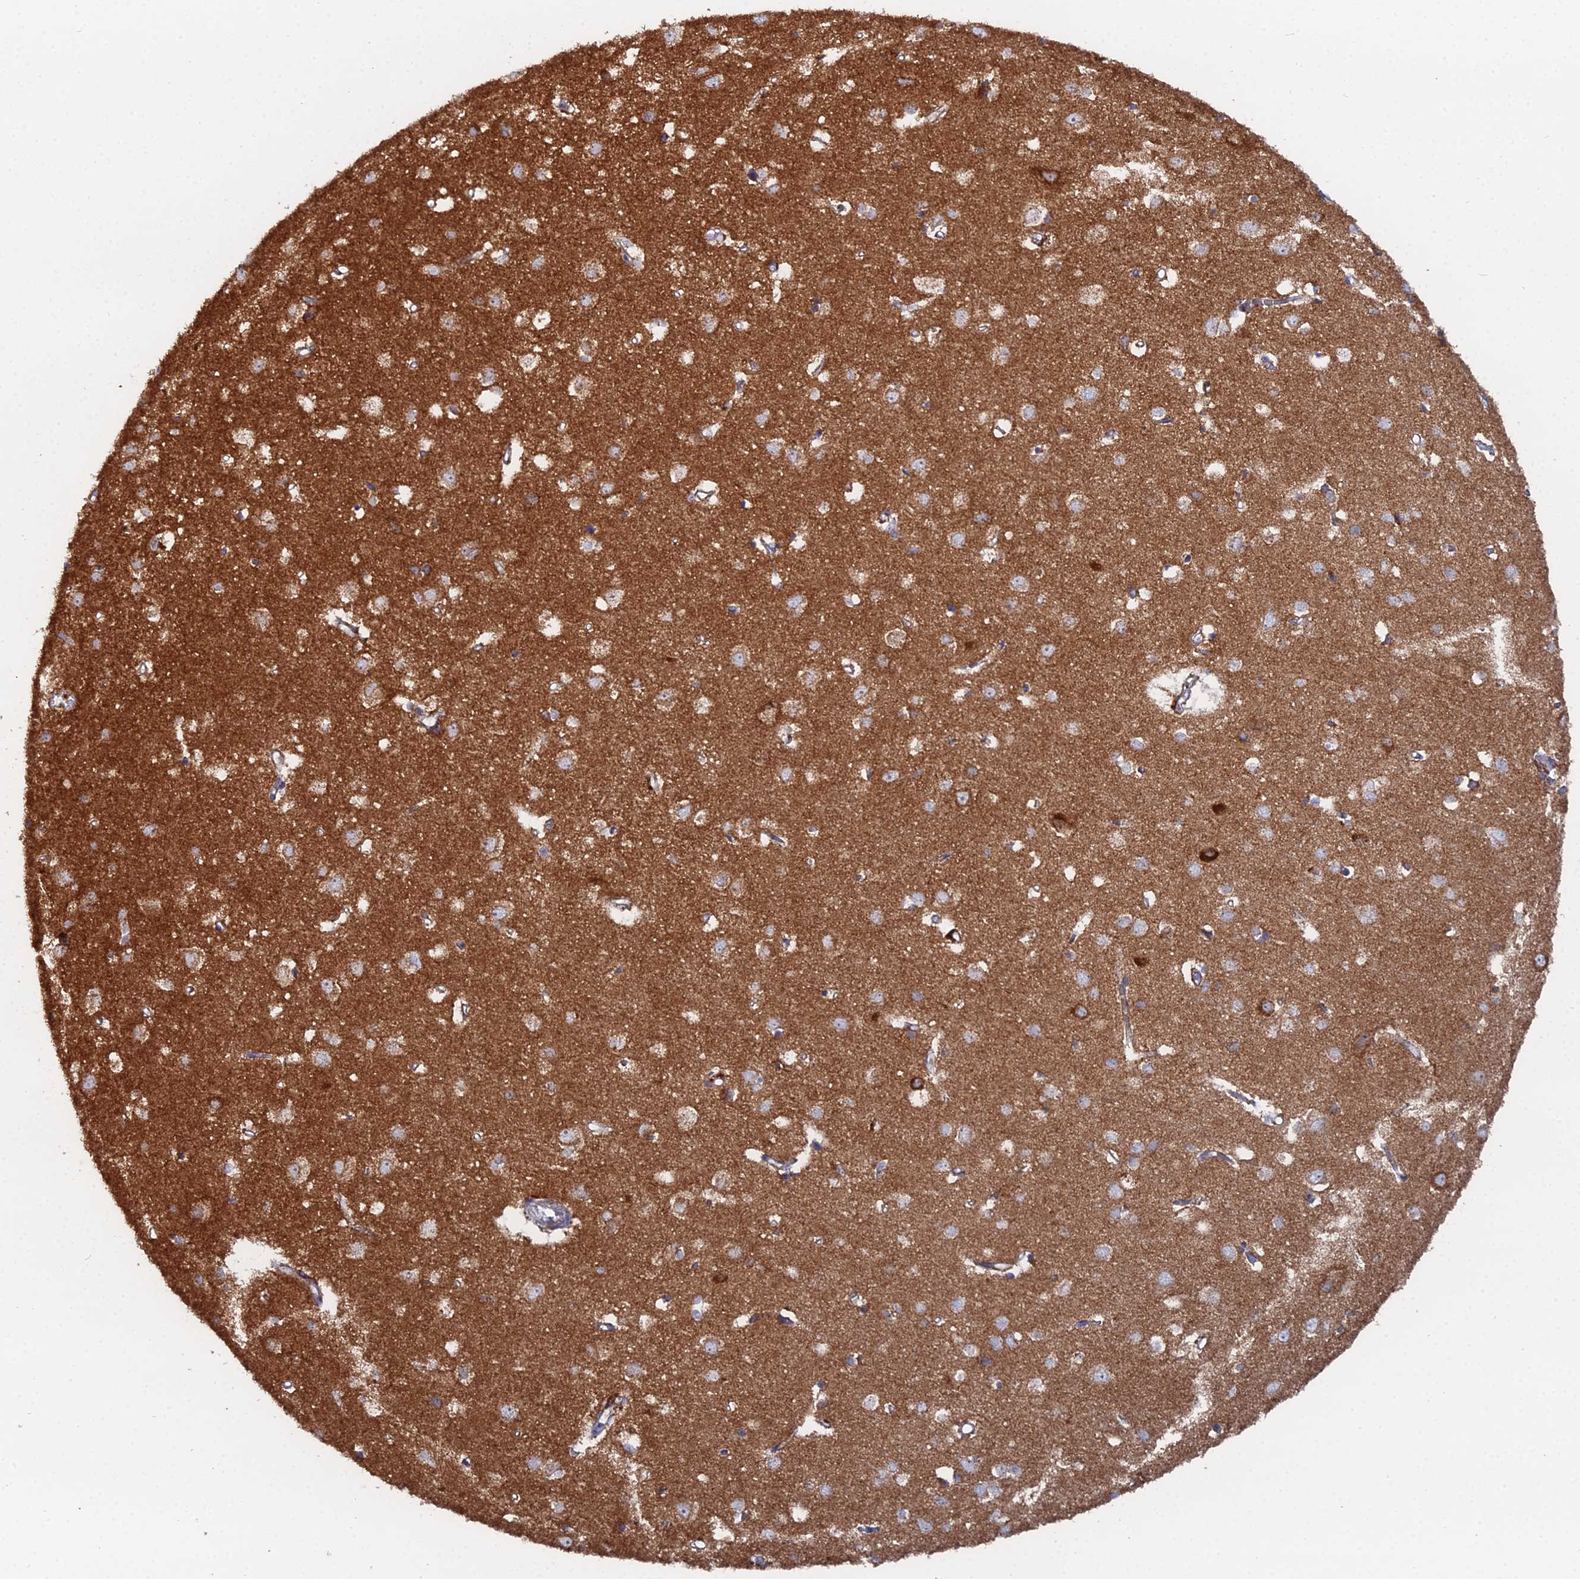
{"staining": {"intensity": "weak", "quantity": "<25%", "location": "cytoplasmic/membranous"}, "tissue": "cerebral cortex", "cell_type": "Endothelial cells", "image_type": "normal", "snomed": [{"axis": "morphology", "description": "Normal tissue, NOS"}, {"axis": "topography", "description": "Cerebral cortex"}], "caption": "A photomicrograph of cerebral cortex stained for a protein exhibits no brown staining in endothelial cells.", "gene": "MPC1", "patient": {"sex": "female", "age": 64}}